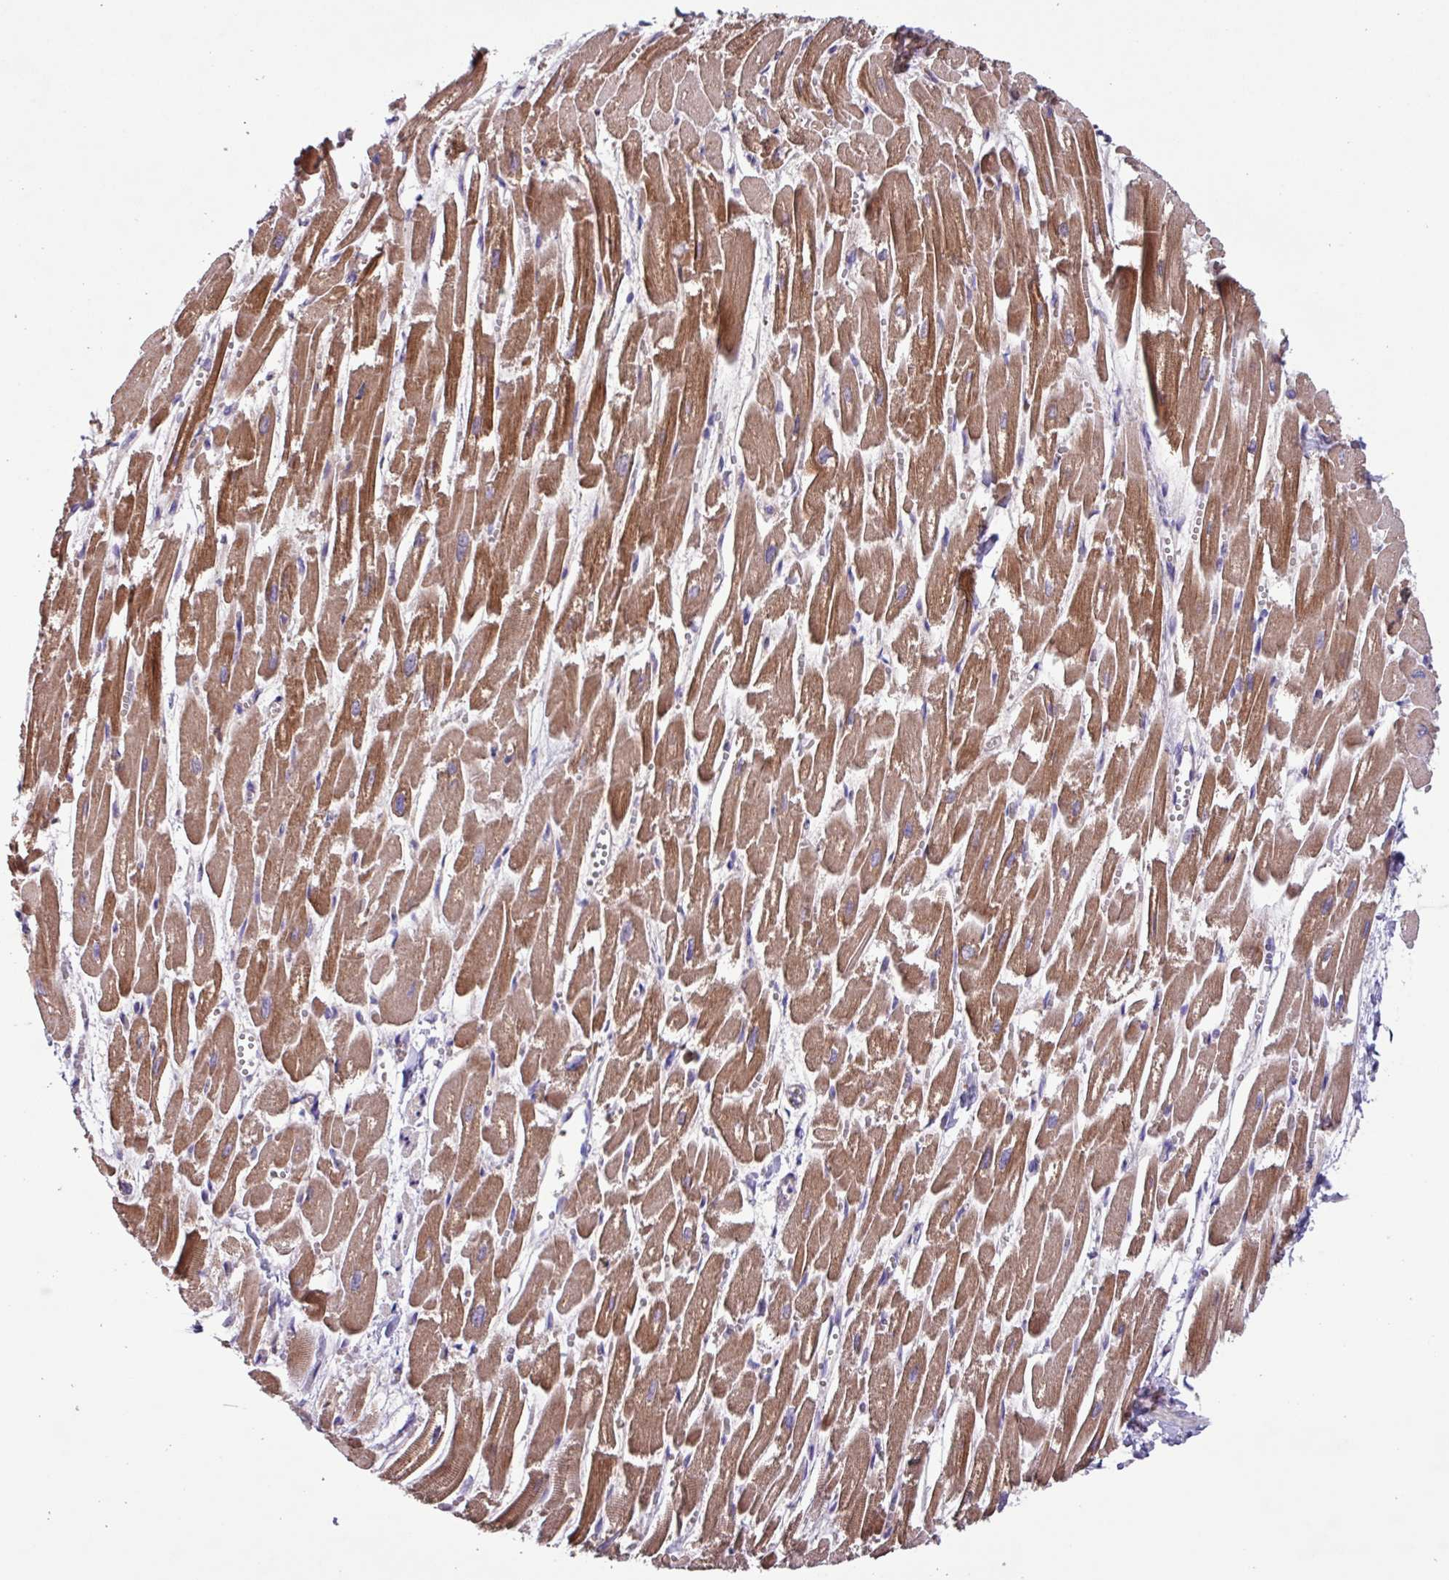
{"staining": {"intensity": "moderate", "quantity": ">75%", "location": "cytoplasmic/membranous"}, "tissue": "heart muscle", "cell_type": "Cardiomyocytes", "image_type": "normal", "snomed": [{"axis": "morphology", "description": "Normal tissue, NOS"}, {"axis": "topography", "description": "Heart"}], "caption": "Heart muscle stained with a brown dye reveals moderate cytoplasmic/membranous positive positivity in about >75% of cardiomyocytes.", "gene": "PTPRQ", "patient": {"sex": "male", "age": 54}}